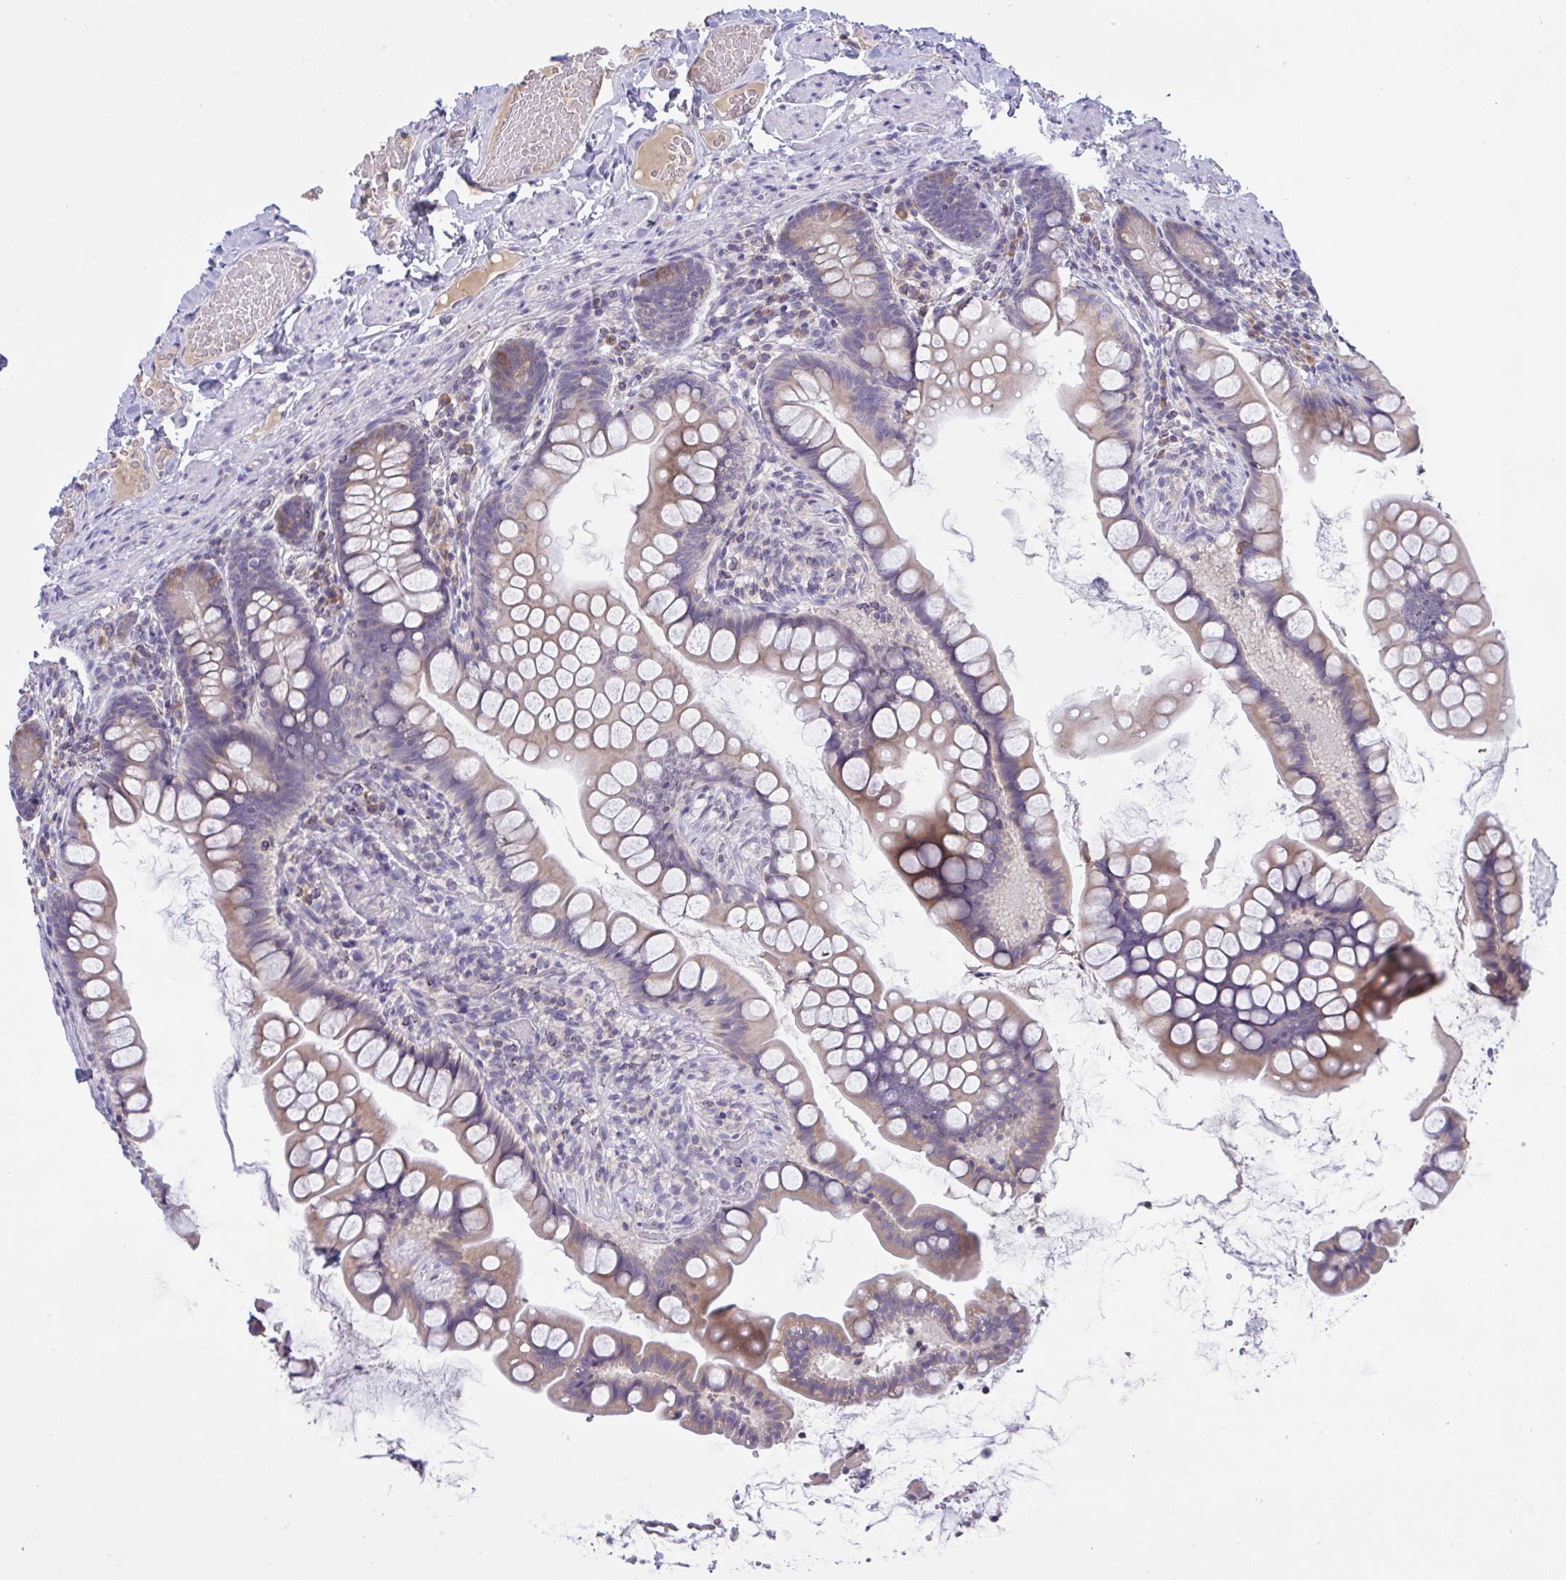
{"staining": {"intensity": "moderate", "quantity": "25%-75%", "location": "cytoplasmic/membranous"}, "tissue": "small intestine", "cell_type": "Glandular cells", "image_type": "normal", "snomed": [{"axis": "morphology", "description": "Normal tissue, NOS"}, {"axis": "topography", "description": "Small intestine"}], "caption": "An IHC micrograph of unremarkable tissue is shown. Protein staining in brown highlights moderate cytoplasmic/membranous positivity in small intestine within glandular cells. Using DAB (3,3'-diaminobenzidine) (brown) and hematoxylin (blue) stains, captured at high magnification using brightfield microscopy.", "gene": "TMEM41A", "patient": {"sex": "male", "age": 70}}